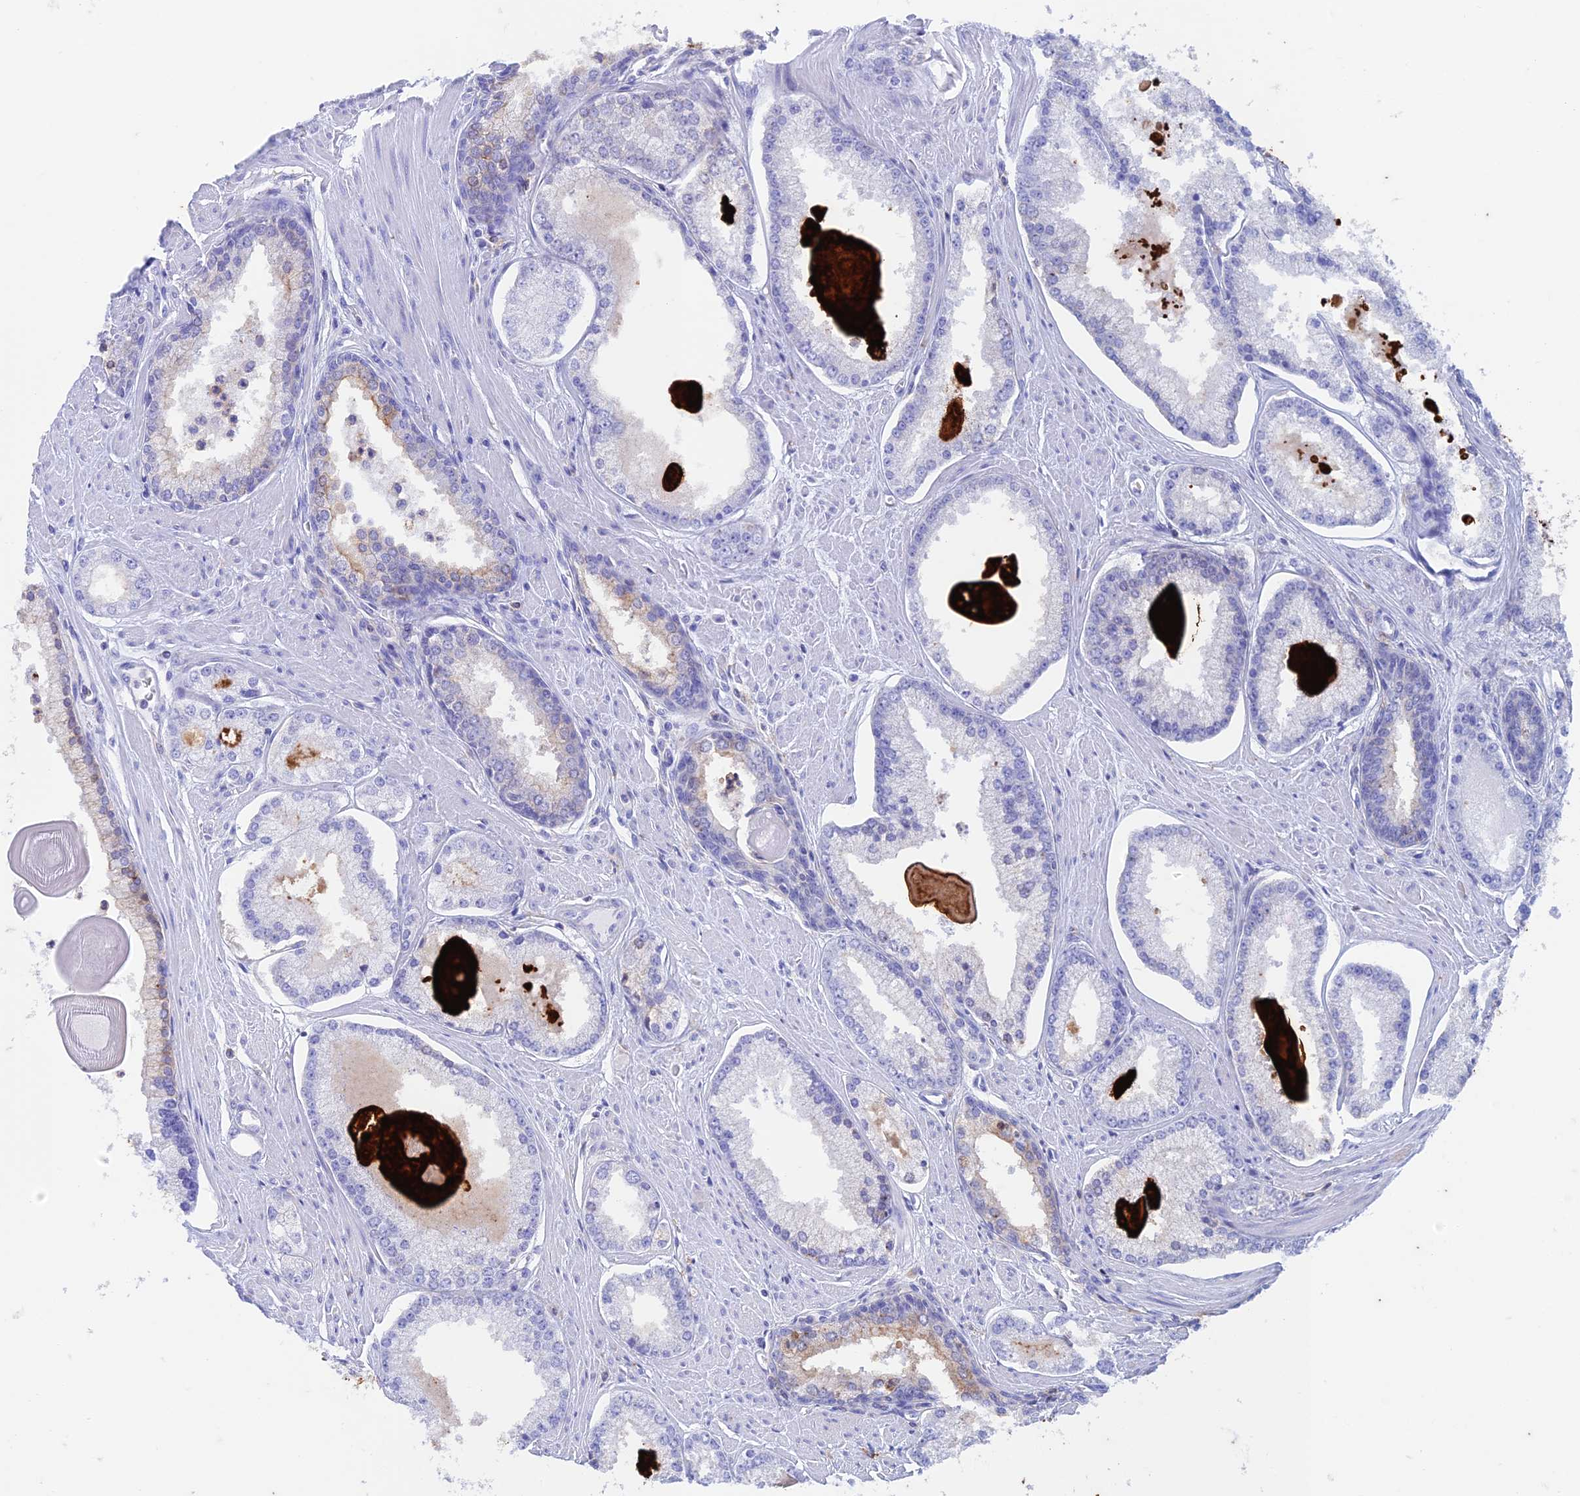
{"staining": {"intensity": "negative", "quantity": "none", "location": "none"}, "tissue": "prostate cancer", "cell_type": "Tumor cells", "image_type": "cancer", "snomed": [{"axis": "morphology", "description": "Adenocarcinoma, Low grade"}, {"axis": "topography", "description": "Prostate"}], "caption": "Tumor cells show no significant positivity in prostate cancer (adenocarcinoma (low-grade)). The staining is performed using DAB (3,3'-diaminobenzidine) brown chromogen with nuclei counter-stained in using hematoxylin.", "gene": "FGF7", "patient": {"sex": "male", "age": 54}}